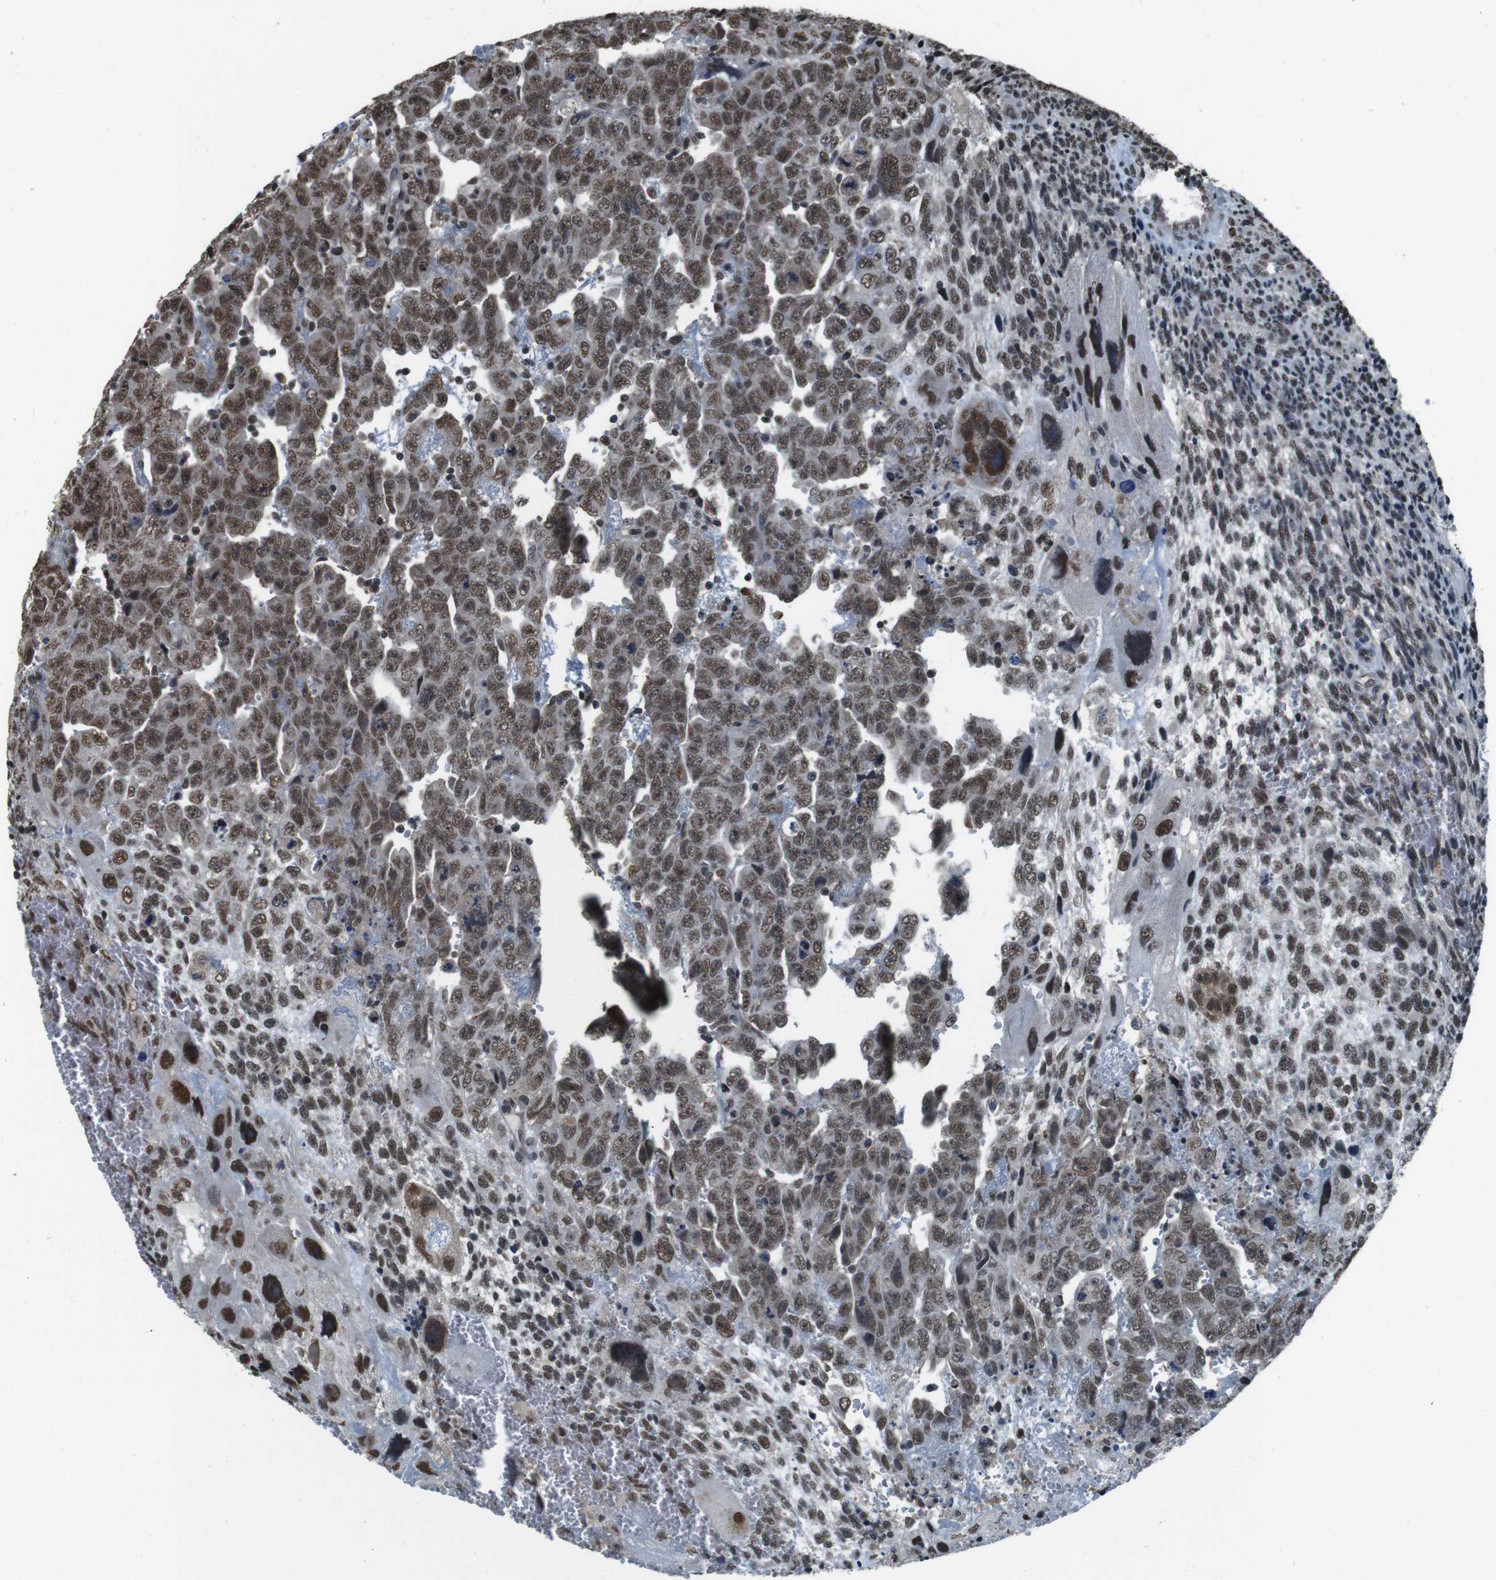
{"staining": {"intensity": "moderate", "quantity": ">75%", "location": "nuclear"}, "tissue": "testis cancer", "cell_type": "Tumor cells", "image_type": "cancer", "snomed": [{"axis": "morphology", "description": "Carcinoma, Embryonal, NOS"}, {"axis": "topography", "description": "Testis"}], "caption": "The histopathology image demonstrates staining of testis cancer (embryonal carcinoma), revealing moderate nuclear protein positivity (brown color) within tumor cells.", "gene": "NR4A2", "patient": {"sex": "male", "age": 28}}